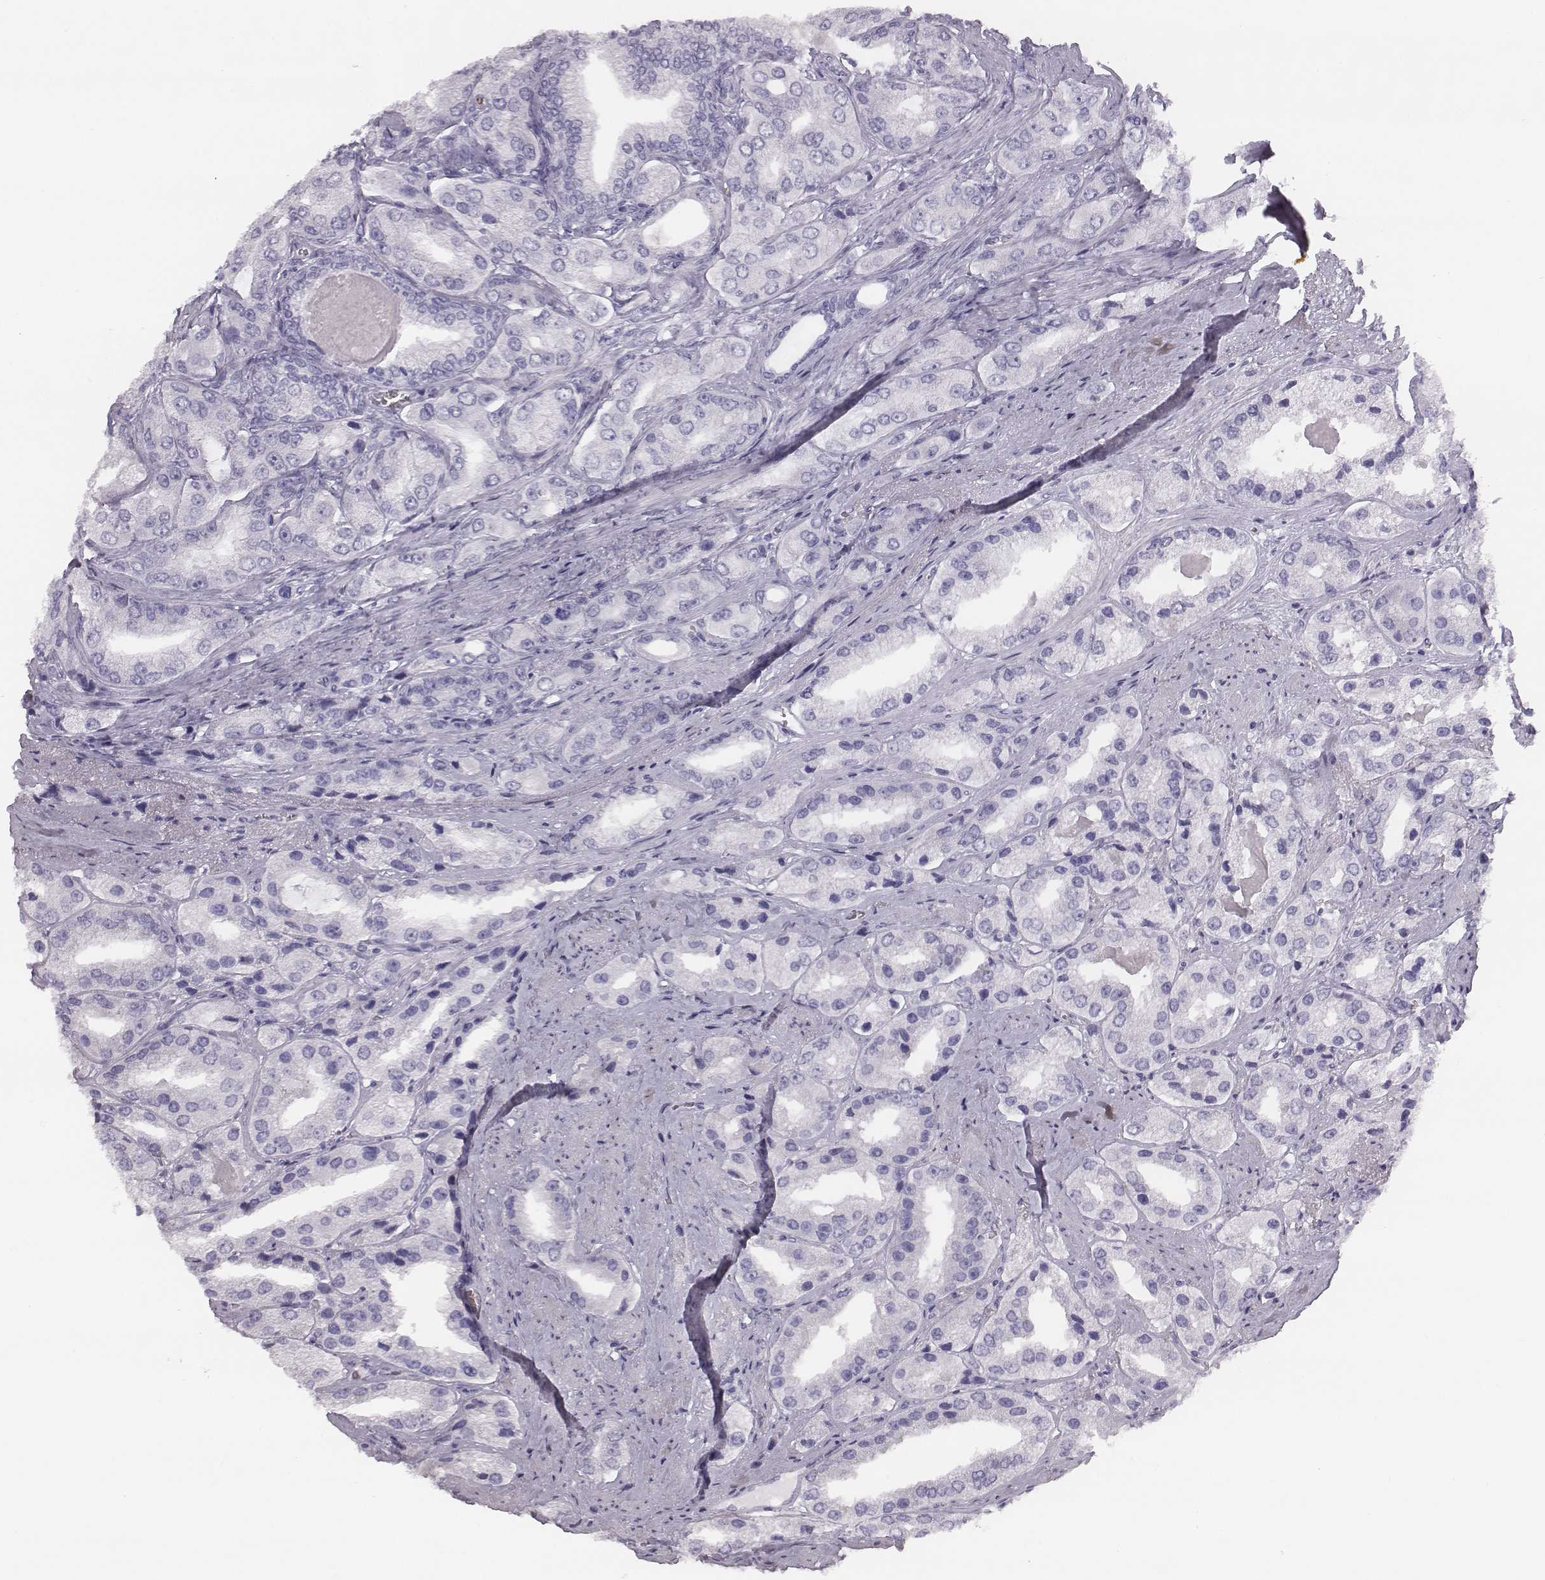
{"staining": {"intensity": "negative", "quantity": "none", "location": "none"}, "tissue": "prostate cancer", "cell_type": "Tumor cells", "image_type": "cancer", "snomed": [{"axis": "morphology", "description": "Adenocarcinoma, Low grade"}, {"axis": "topography", "description": "Prostate"}], "caption": "High power microscopy histopathology image of an IHC histopathology image of adenocarcinoma (low-grade) (prostate), revealing no significant positivity in tumor cells.", "gene": "HBZ", "patient": {"sex": "male", "age": 69}}